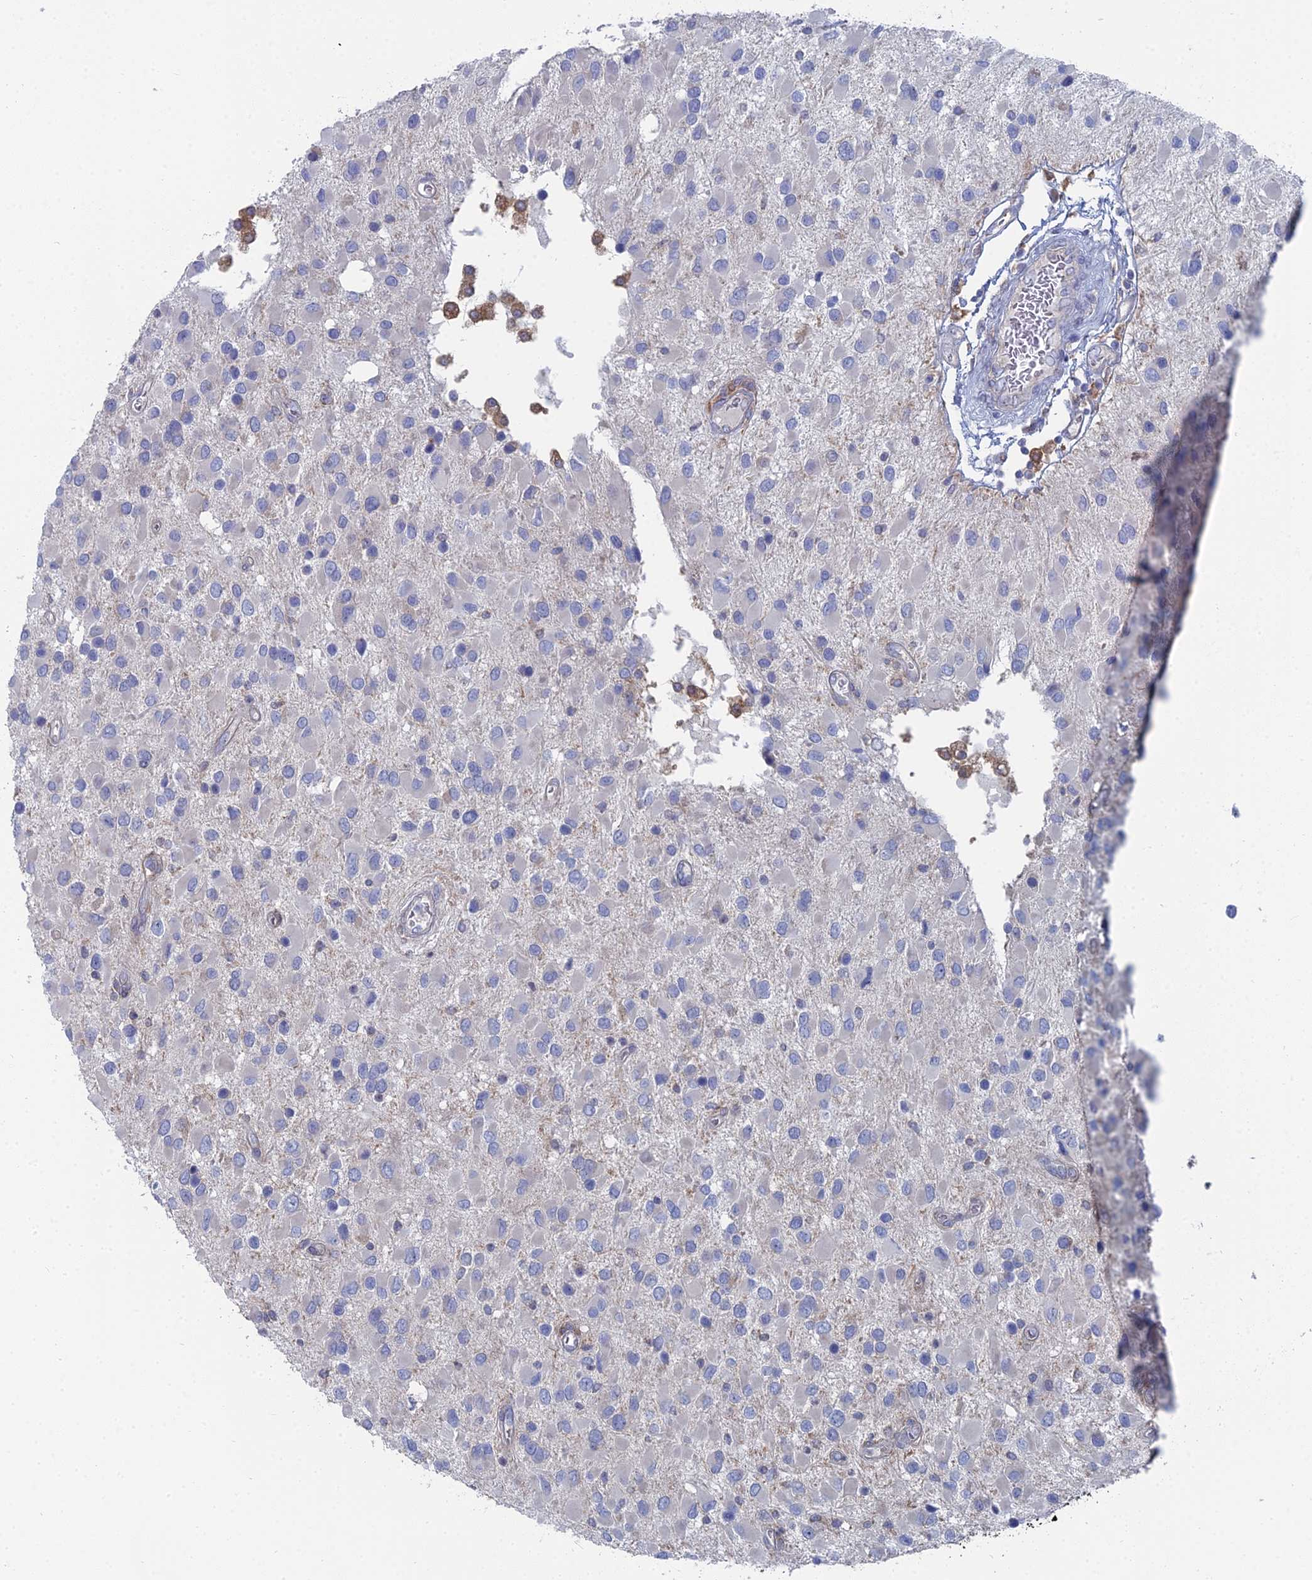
{"staining": {"intensity": "negative", "quantity": "none", "location": "none"}, "tissue": "glioma", "cell_type": "Tumor cells", "image_type": "cancer", "snomed": [{"axis": "morphology", "description": "Glioma, malignant, High grade"}, {"axis": "topography", "description": "Brain"}], "caption": "This is a histopathology image of IHC staining of glioma, which shows no positivity in tumor cells.", "gene": "CCDC149", "patient": {"sex": "male", "age": 53}}